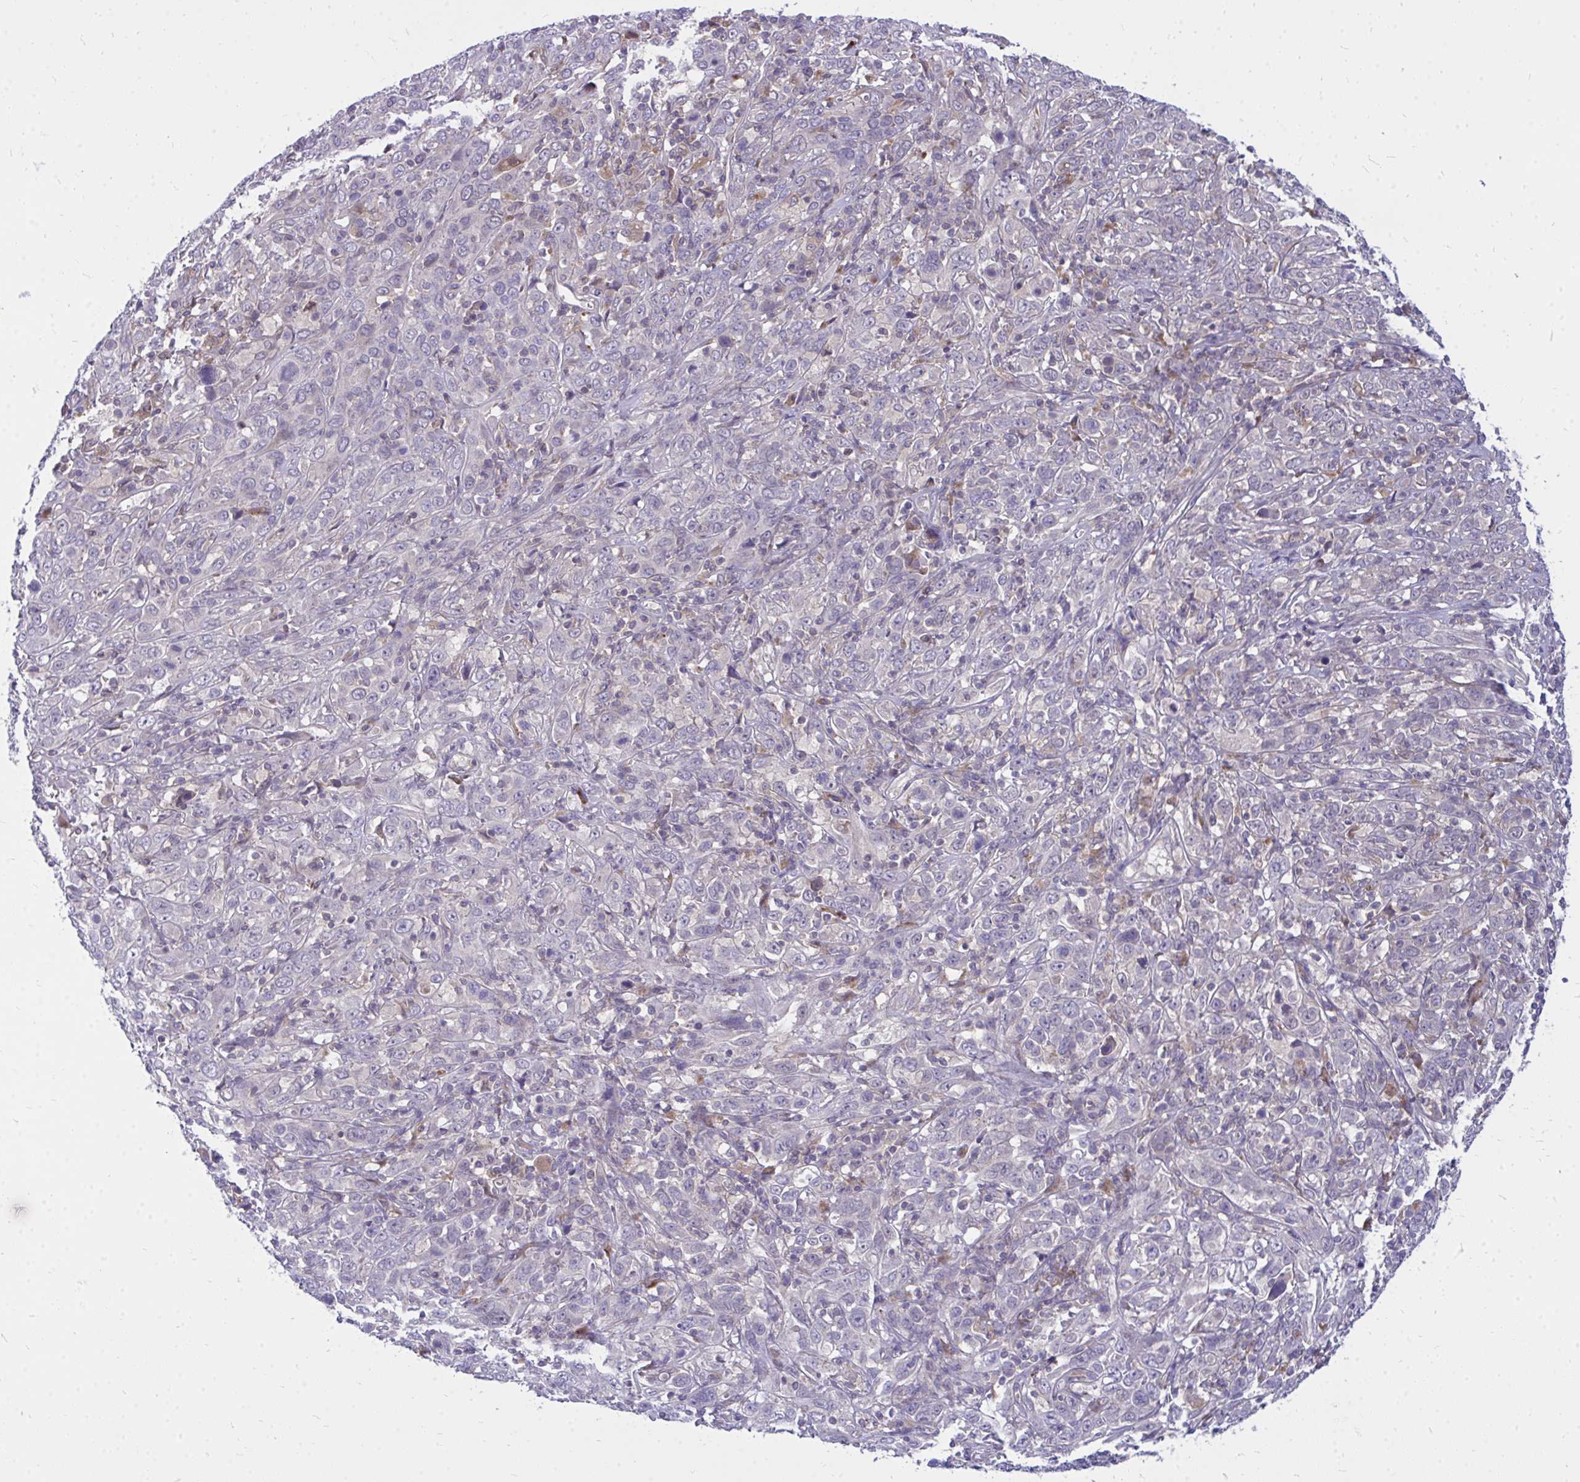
{"staining": {"intensity": "negative", "quantity": "none", "location": "none"}, "tissue": "cervical cancer", "cell_type": "Tumor cells", "image_type": "cancer", "snomed": [{"axis": "morphology", "description": "Squamous cell carcinoma, NOS"}, {"axis": "topography", "description": "Cervix"}], "caption": "Squamous cell carcinoma (cervical) was stained to show a protein in brown. There is no significant positivity in tumor cells.", "gene": "ZSCAN25", "patient": {"sex": "female", "age": 46}}